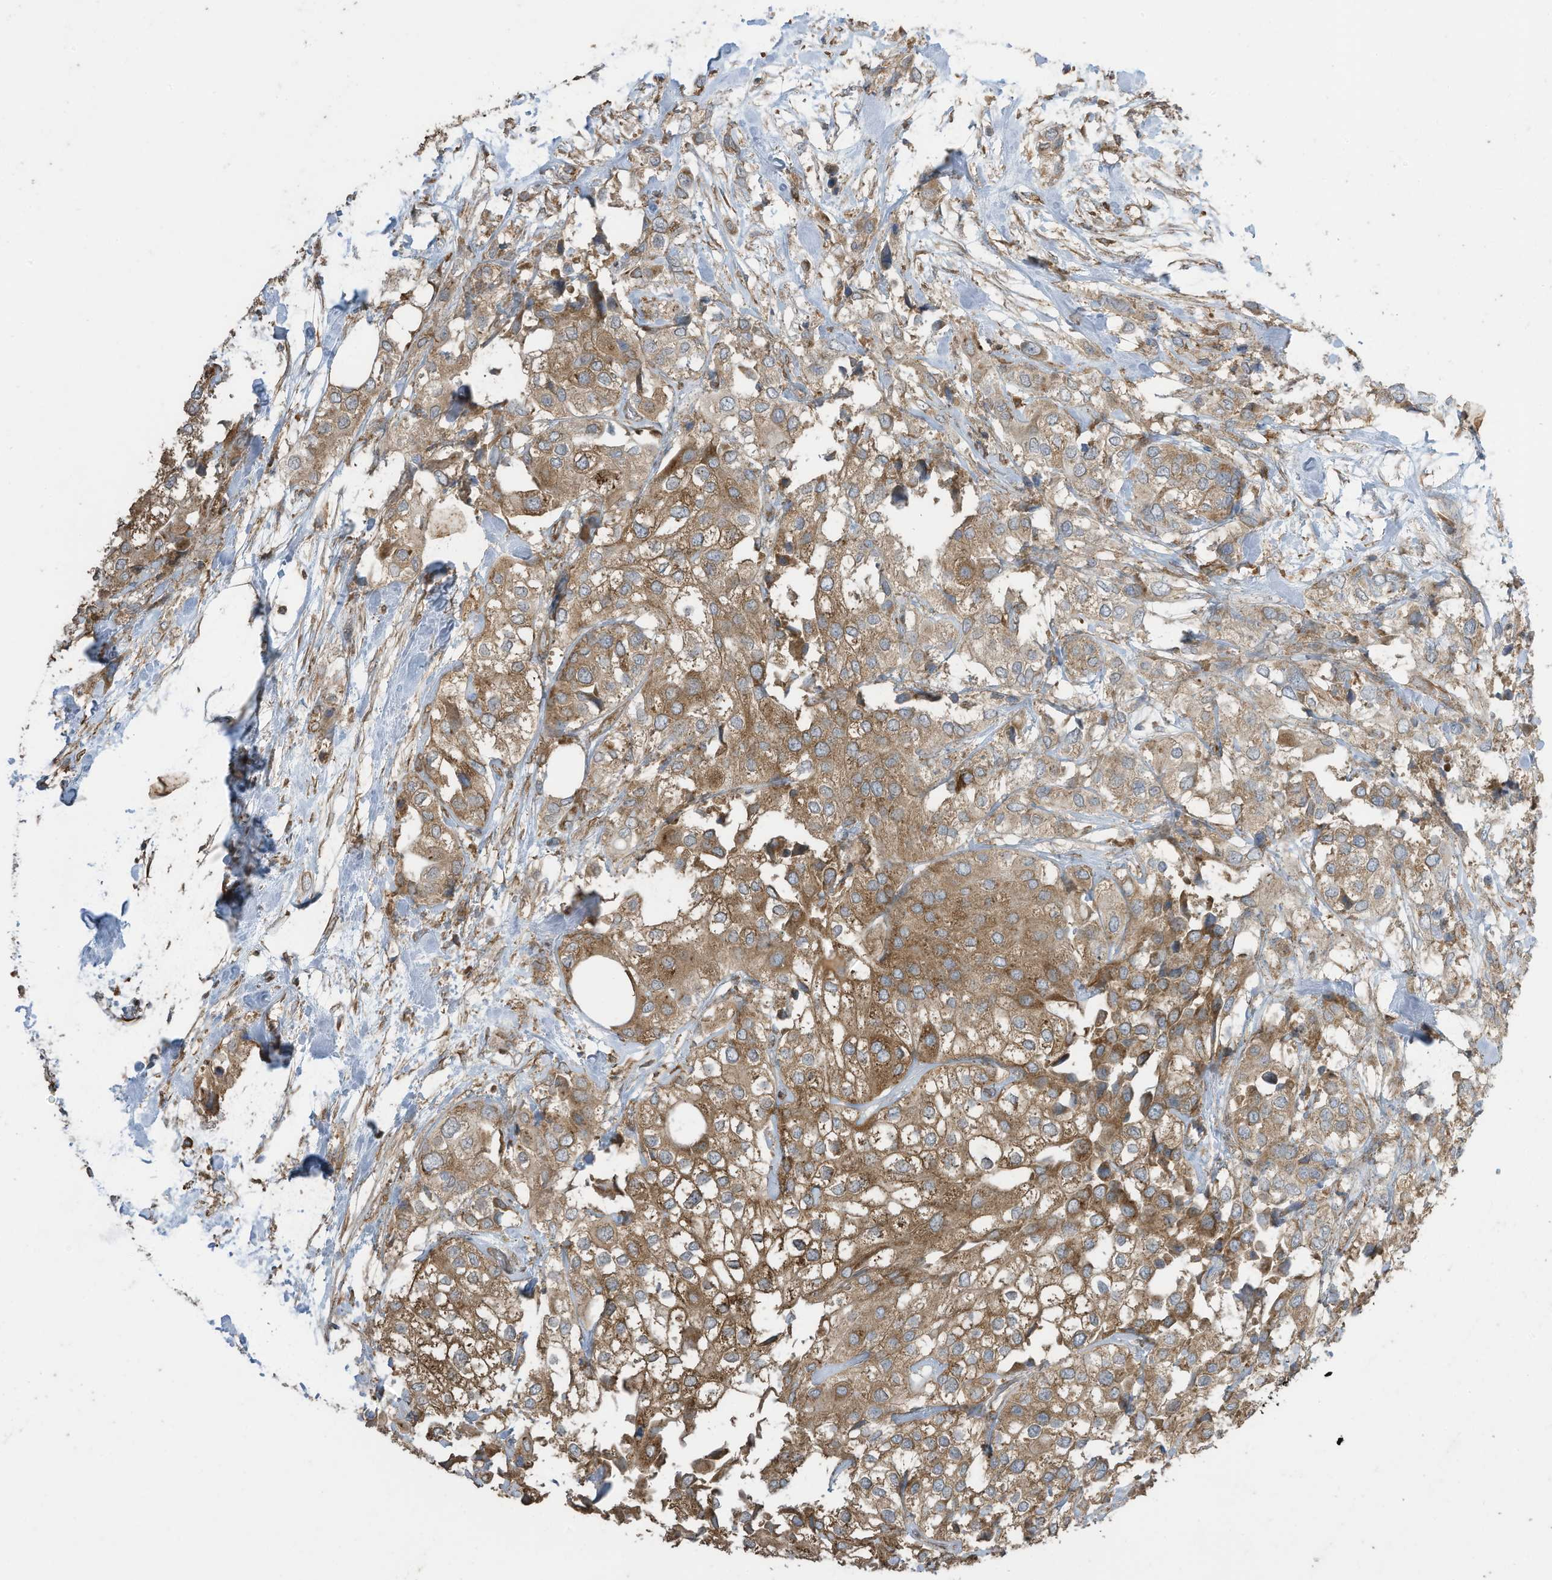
{"staining": {"intensity": "moderate", "quantity": ">75%", "location": "cytoplasmic/membranous"}, "tissue": "urothelial cancer", "cell_type": "Tumor cells", "image_type": "cancer", "snomed": [{"axis": "morphology", "description": "Urothelial carcinoma, High grade"}, {"axis": "topography", "description": "Urinary bladder"}], "caption": "High-magnification brightfield microscopy of urothelial cancer stained with DAB (3,3'-diaminobenzidine) (brown) and counterstained with hematoxylin (blue). tumor cells exhibit moderate cytoplasmic/membranous expression is appreciated in approximately>75% of cells. (Brightfield microscopy of DAB IHC at high magnification).", "gene": "CGAS", "patient": {"sex": "male", "age": 64}}